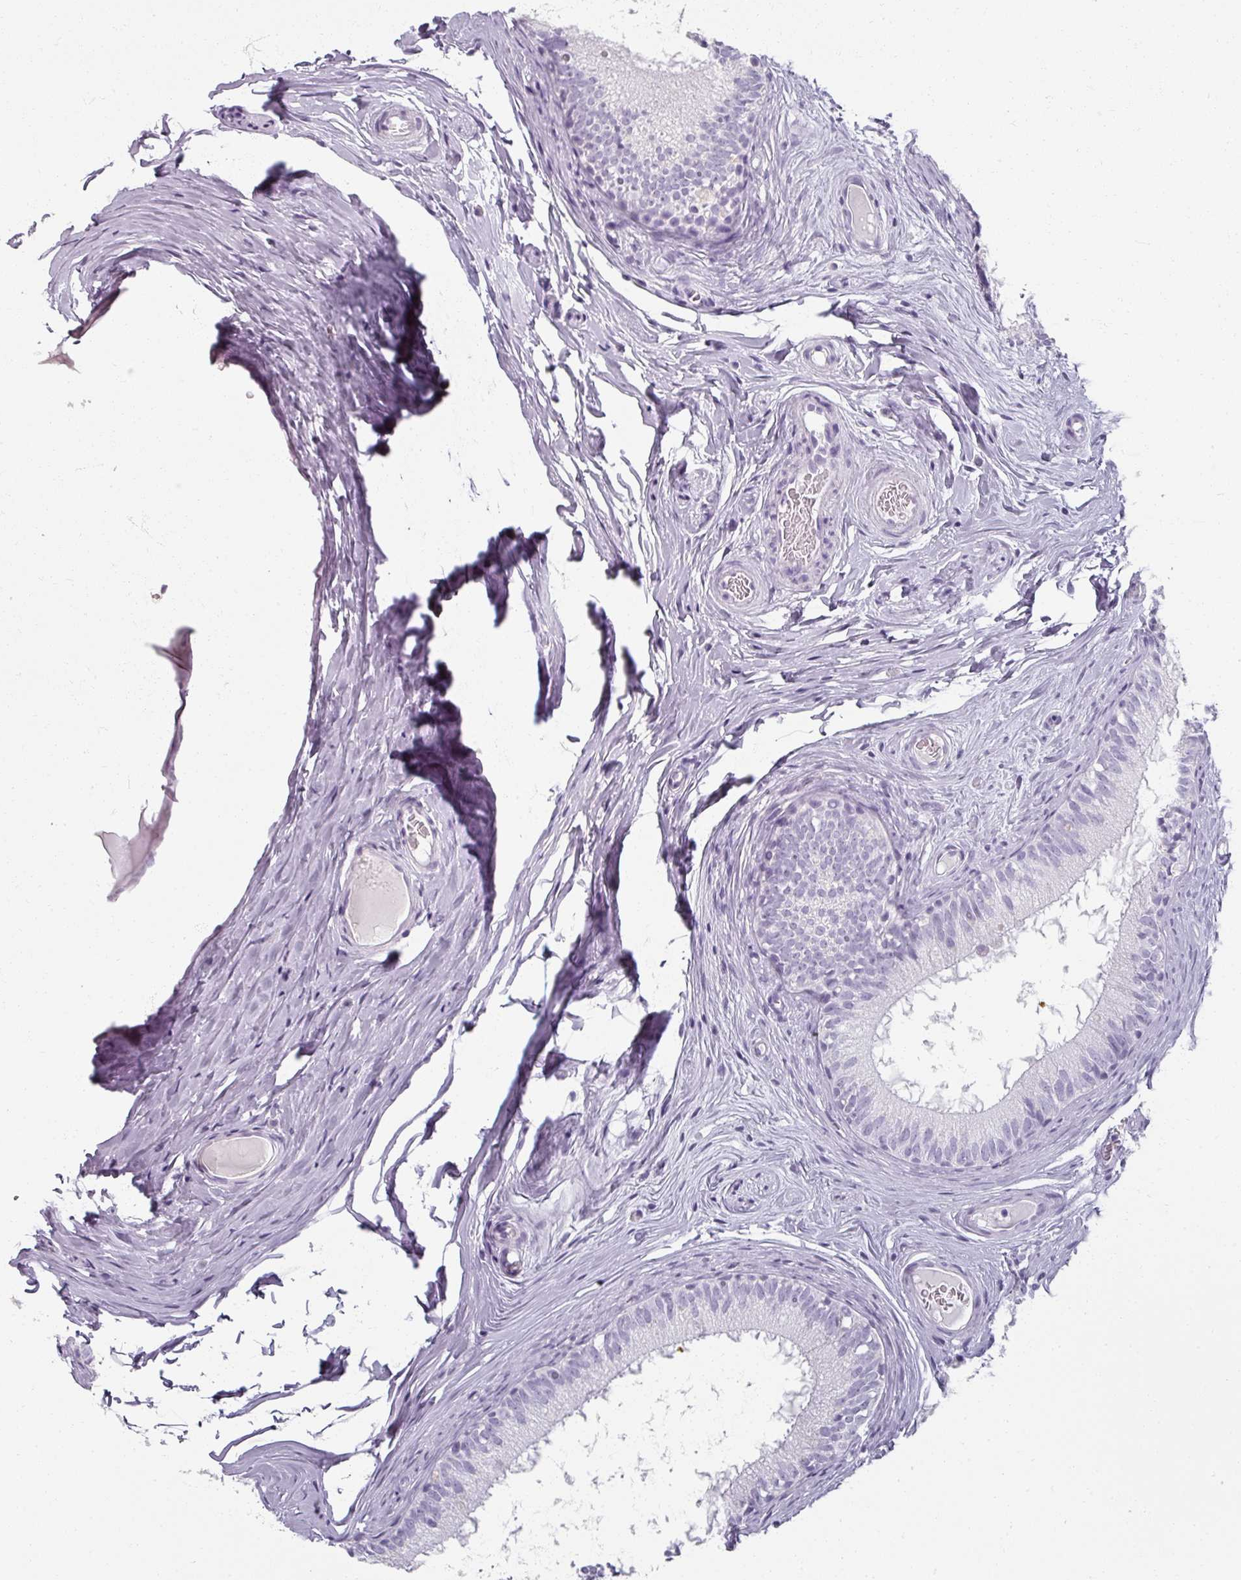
{"staining": {"intensity": "negative", "quantity": "none", "location": "none"}, "tissue": "epididymis", "cell_type": "Glandular cells", "image_type": "normal", "snomed": [{"axis": "morphology", "description": "Normal tissue, NOS"}, {"axis": "topography", "description": "Epididymis"}], "caption": "Immunohistochemistry of unremarkable human epididymis reveals no expression in glandular cells.", "gene": "REG3A", "patient": {"sex": "male", "age": 25}}